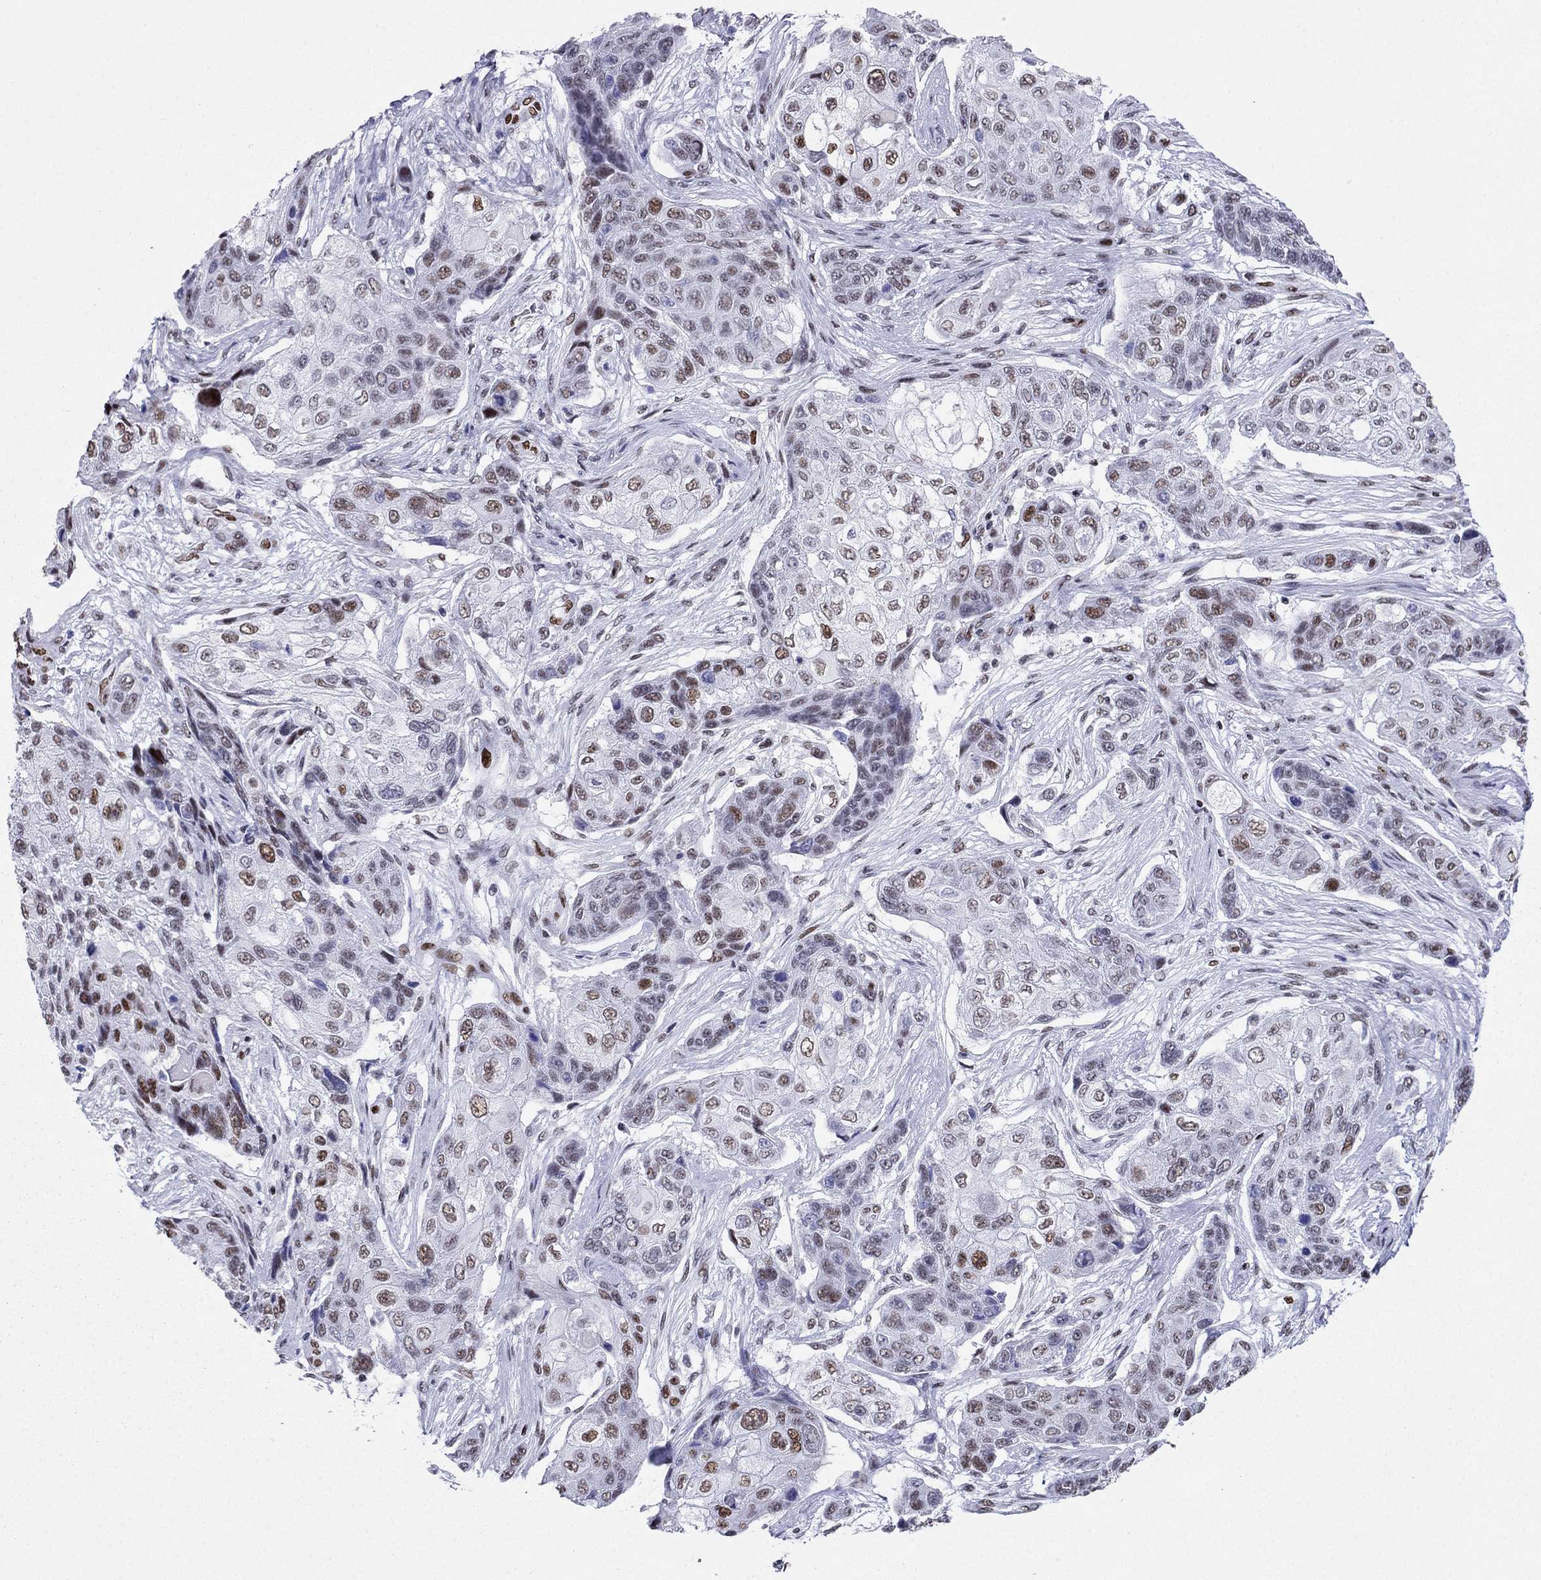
{"staining": {"intensity": "strong", "quantity": "<25%", "location": "nuclear"}, "tissue": "lung cancer", "cell_type": "Tumor cells", "image_type": "cancer", "snomed": [{"axis": "morphology", "description": "Squamous cell carcinoma, NOS"}, {"axis": "topography", "description": "Lung"}], "caption": "Tumor cells reveal strong nuclear positivity in approximately <25% of cells in lung cancer. The protein of interest is shown in brown color, while the nuclei are stained blue.", "gene": "PPM1G", "patient": {"sex": "male", "age": 69}}